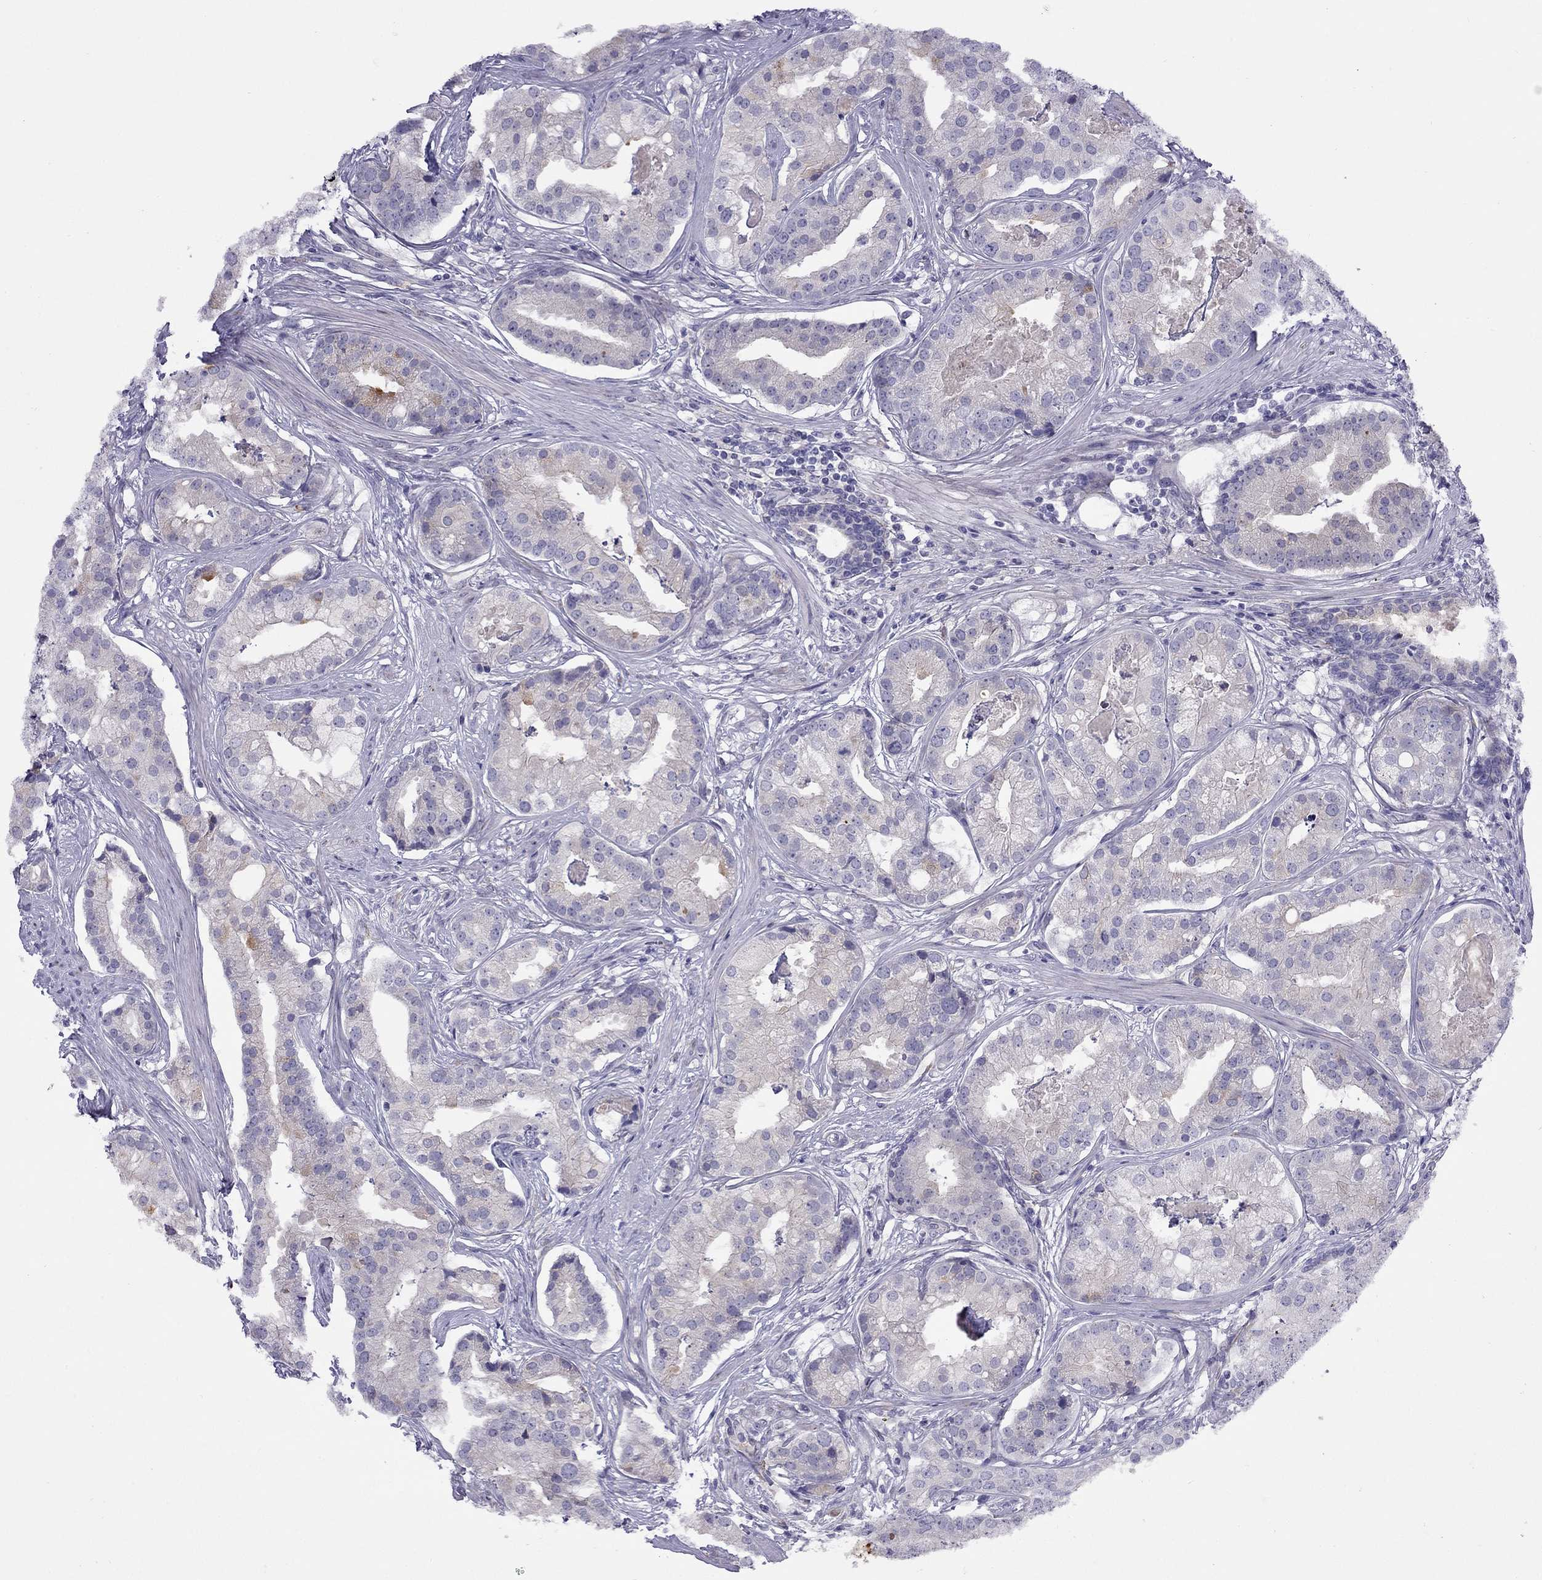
{"staining": {"intensity": "negative", "quantity": "none", "location": "none"}, "tissue": "prostate cancer", "cell_type": "Tumor cells", "image_type": "cancer", "snomed": [{"axis": "morphology", "description": "Adenocarcinoma, NOS"}, {"axis": "topography", "description": "Prostate and seminal vesicle, NOS"}, {"axis": "topography", "description": "Prostate"}], "caption": "There is no significant staining in tumor cells of prostate adenocarcinoma.", "gene": "CPNE4", "patient": {"sex": "male", "age": 44}}